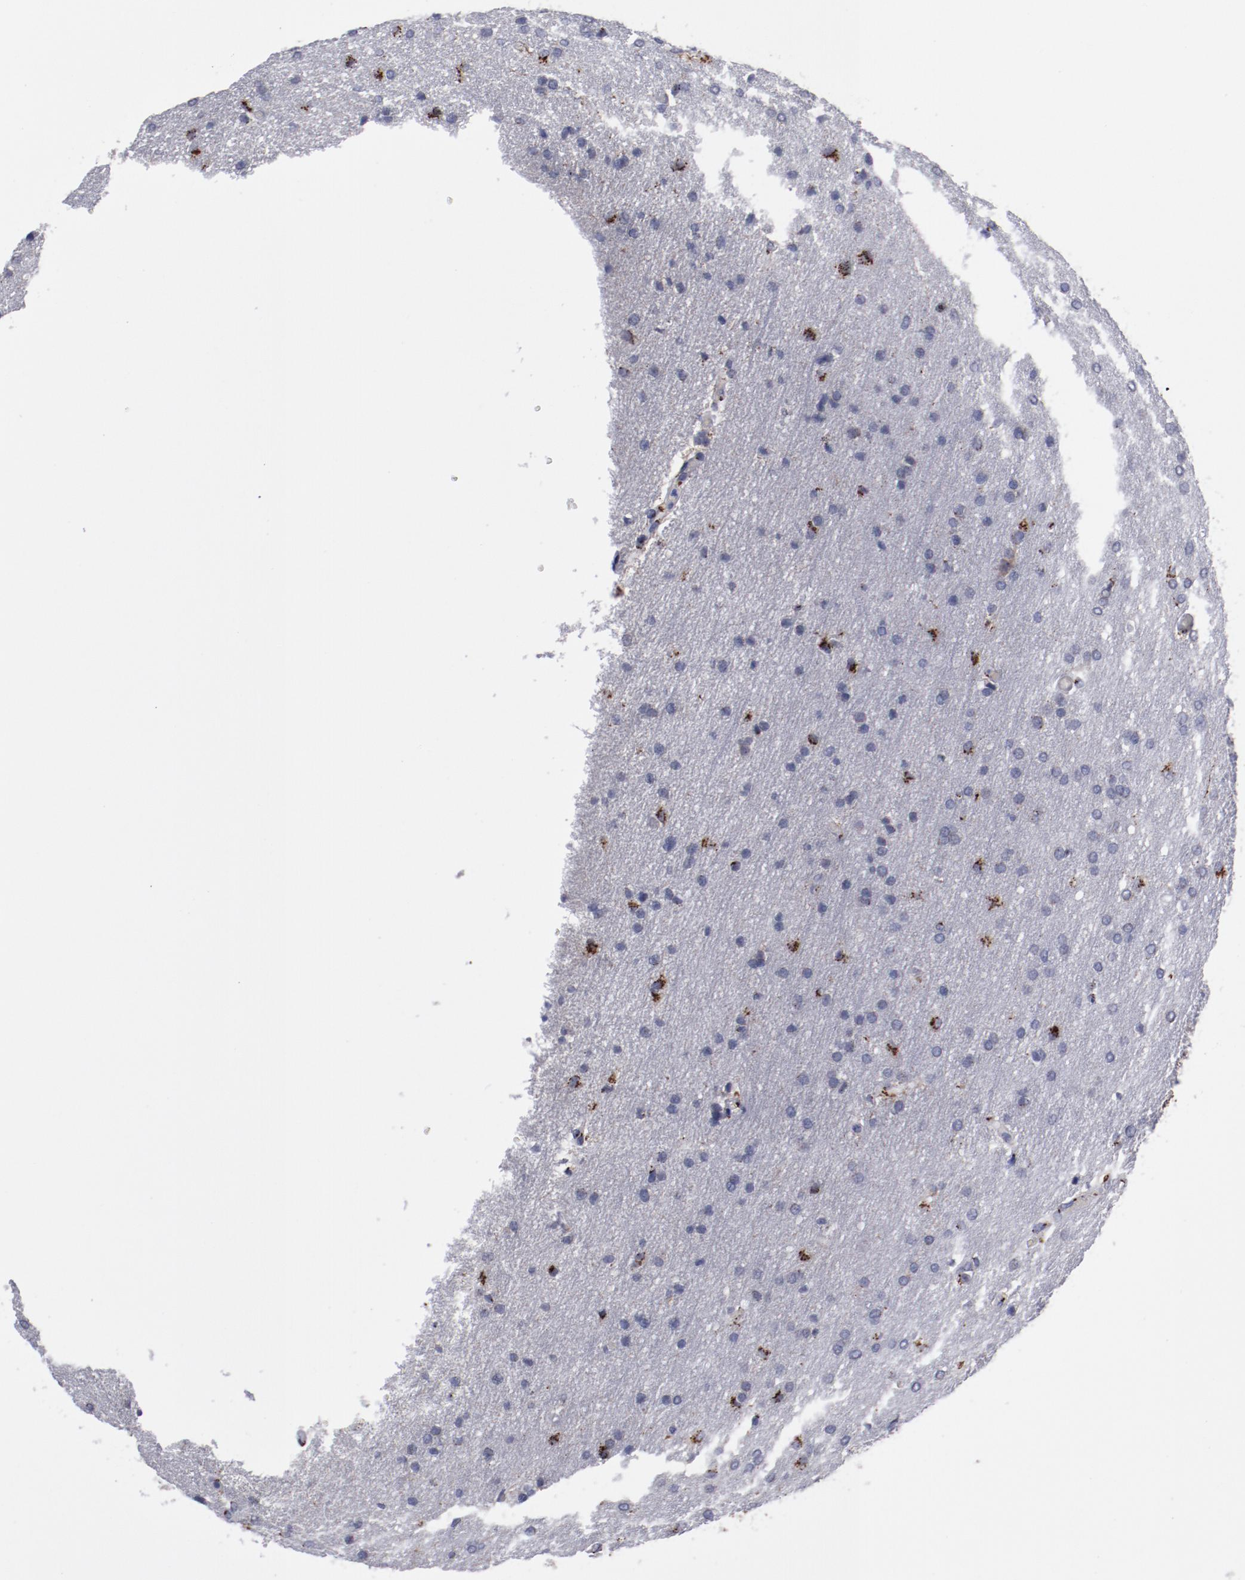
{"staining": {"intensity": "strong", "quantity": "25%-75%", "location": "cytoplasmic/membranous"}, "tissue": "glioma", "cell_type": "Tumor cells", "image_type": "cancer", "snomed": [{"axis": "morphology", "description": "Glioma, malignant, Low grade"}, {"axis": "topography", "description": "Brain"}], "caption": "Malignant glioma (low-grade) stained with IHC reveals strong cytoplasmic/membranous staining in about 25%-75% of tumor cells. The staining was performed using DAB (3,3'-diaminobenzidine) to visualize the protein expression in brown, while the nuclei were stained in blue with hematoxylin (Magnification: 20x).", "gene": "GOLIM4", "patient": {"sex": "female", "age": 32}}